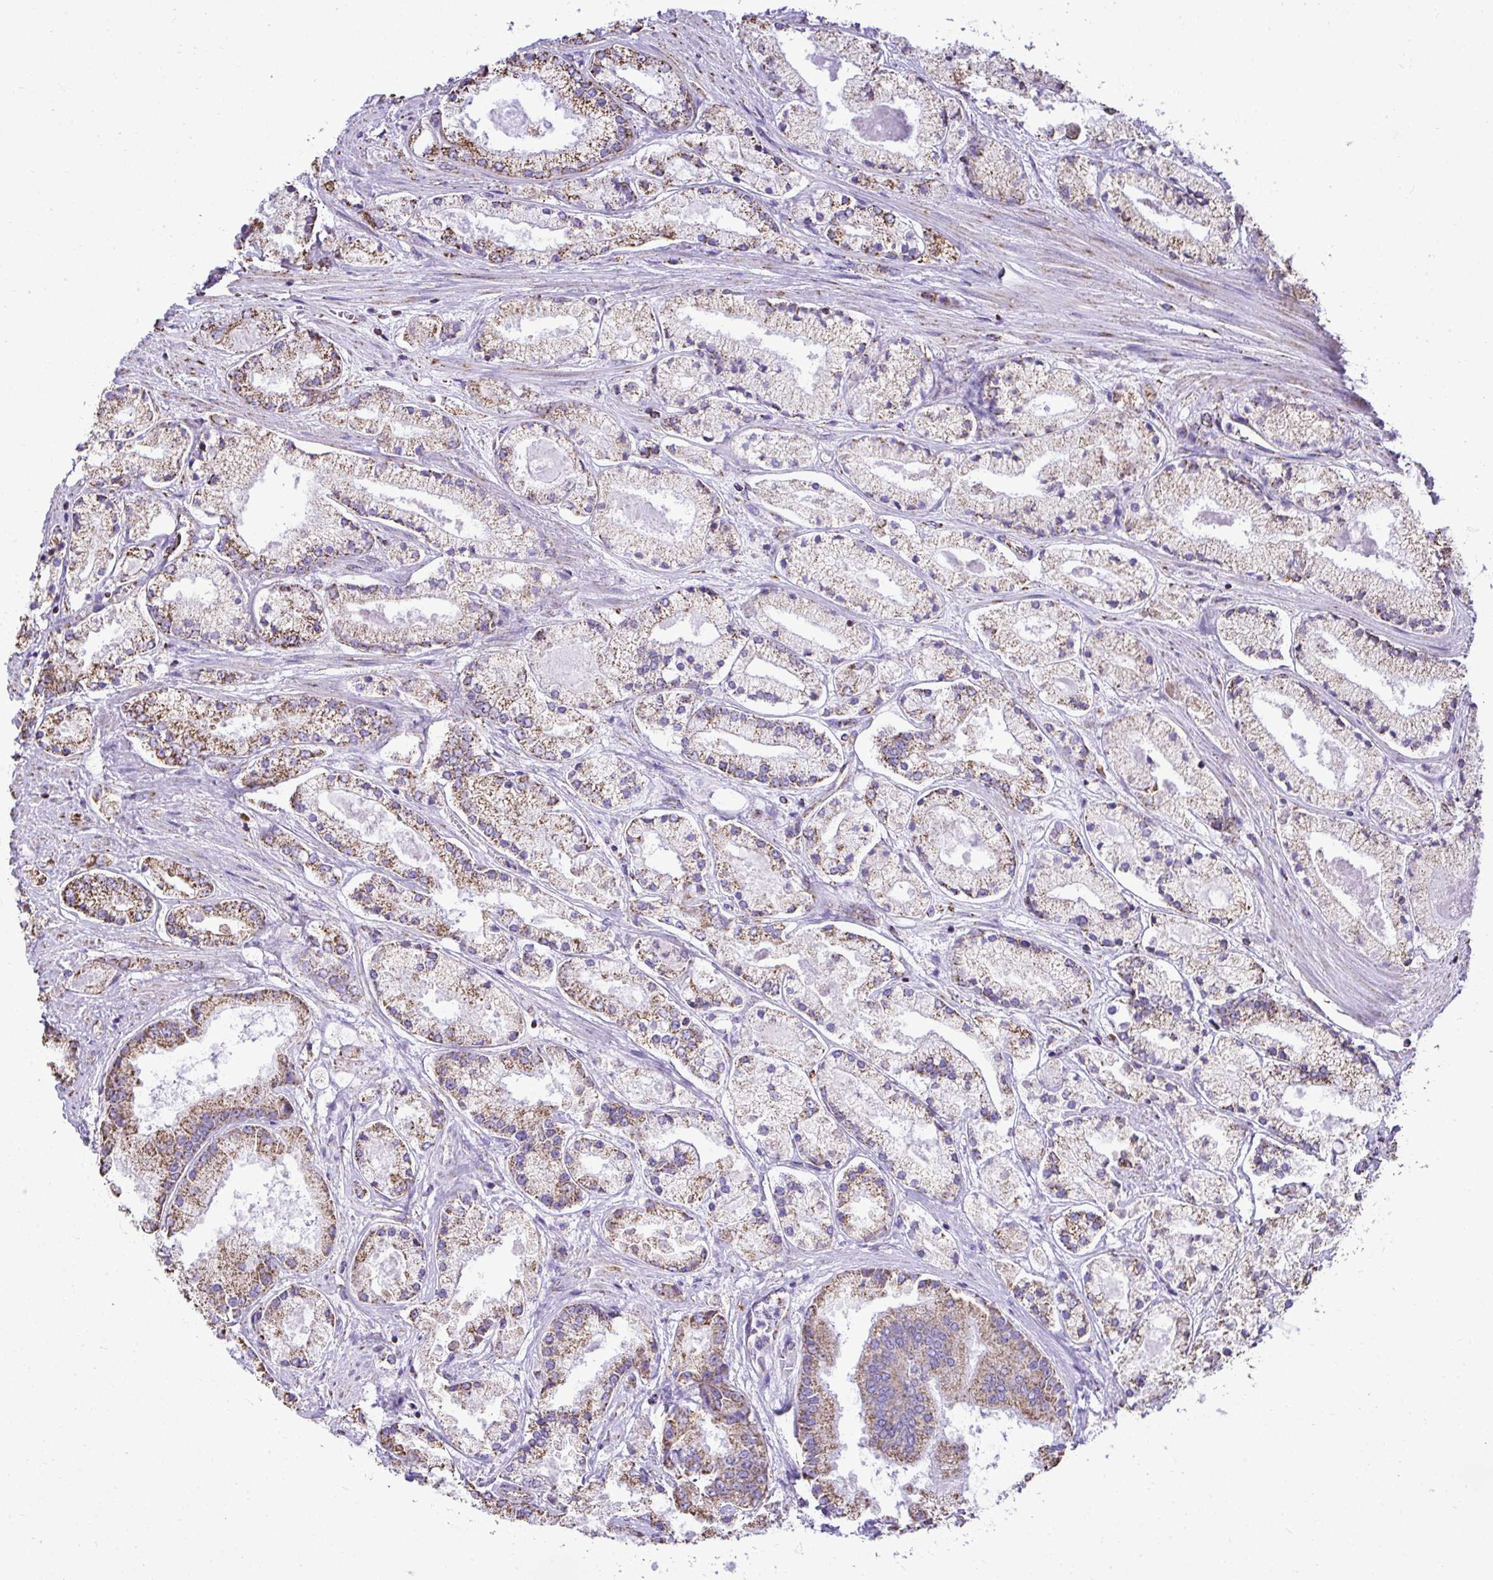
{"staining": {"intensity": "moderate", "quantity": ">75%", "location": "cytoplasmic/membranous"}, "tissue": "prostate cancer", "cell_type": "Tumor cells", "image_type": "cancer", "snomed": [{"axis": "morphology", "description": "Adenocarcinoma, High grade"}, {"axis": "topography", "description": "Prostate"}], "caption": "Brown immunohistochemical staining in prostate high-grade adenocarcinoma exhibits moderate cytoplasmic/membranous staining in approximately >75% of tumor cells.", "gene": "MPZL2", "patient": {"sex": "male", "age": 67}}